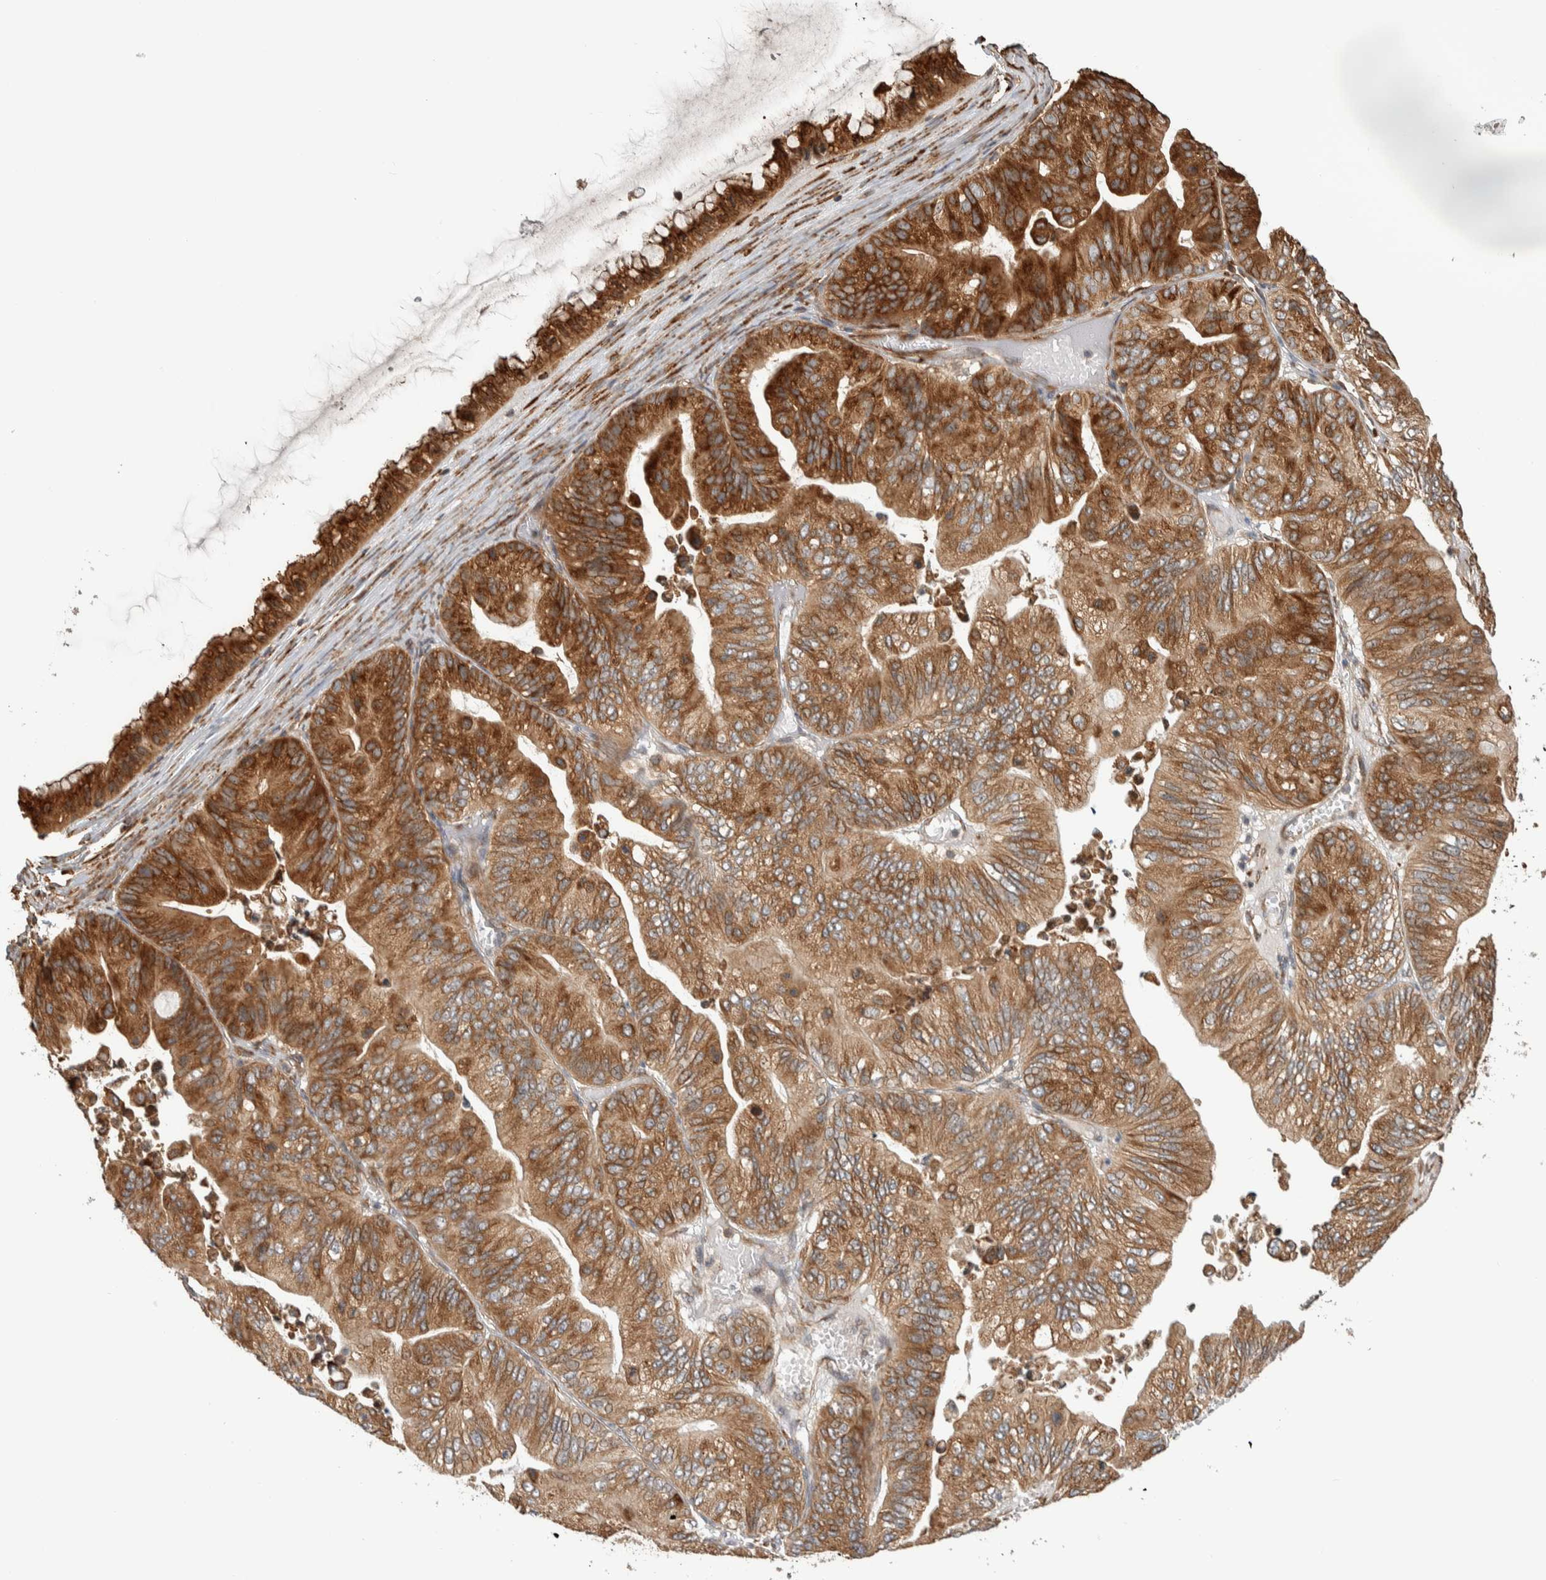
{"staining": {"intensity": "strong", "quantity": ">75%", "location": "cytoplasmic/membranous"}, "tissue": "ovarian cancer", "cell_type": "Tumor cells", "image_type": "cancer", "snomed": [{"axis": "morphology", "description": "Cystadenocarcinoma, mucinous, NOS"}, {"axis": "topography", "description": "Ovary"}], "caption": "The image exhibits a brown stain indicating the presence of a protein in the cytoplasmic/membranous of tumor cells in ovarian mucinous cystadenocarcinoma. (DAB IHC, brown staining for protein, blue staining for nuclei).", "gene": "EIF3H", "patient": {"sex": "female", "age": 61}}